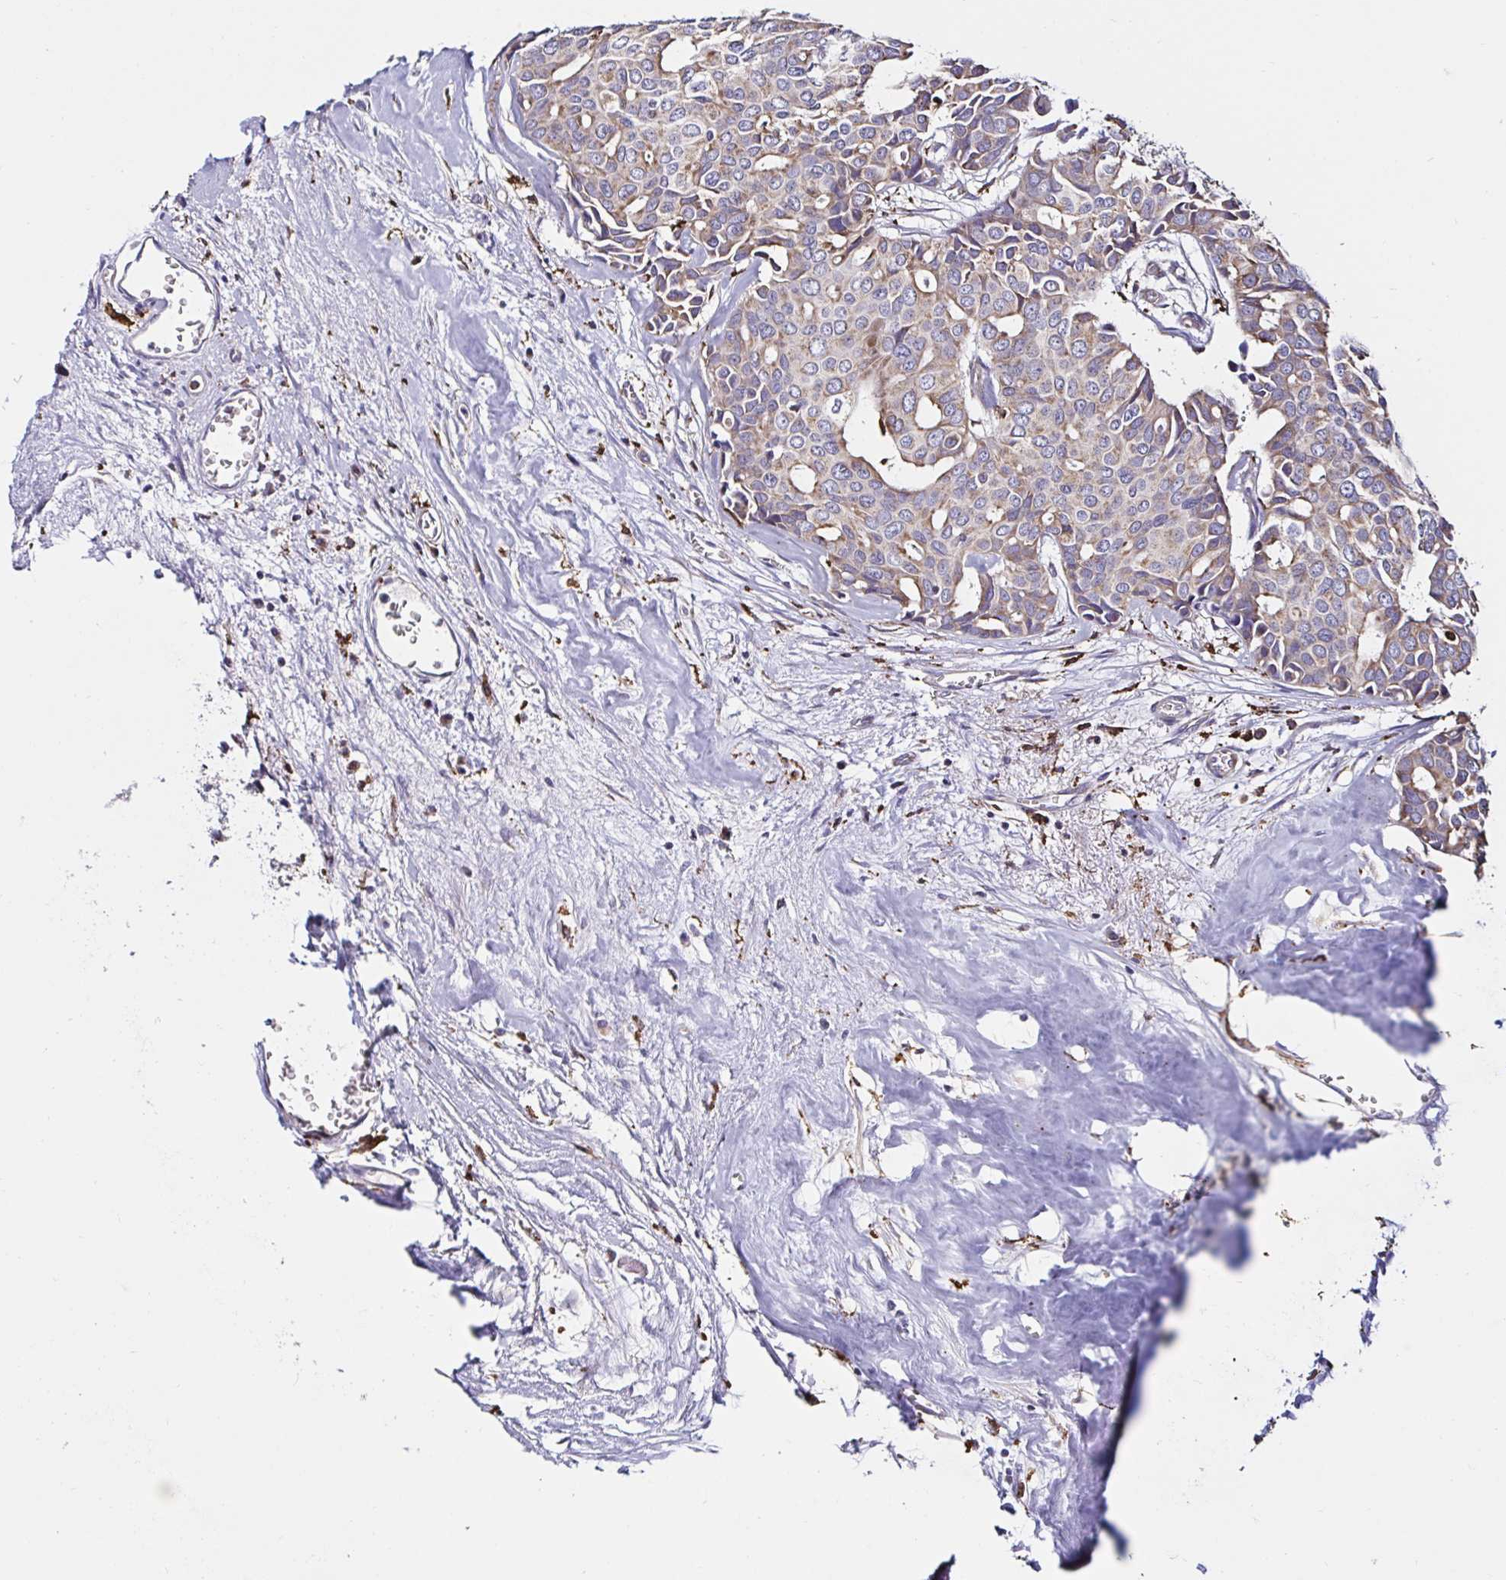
{"staining": {"intensity": "weak", "quantity": ">75%", "location": "cytoplasmic/membranous"}, "tissue": "breast cancer", "cell_type": "Tumor cells", "image_type": "cancer", "snomed": [{"axis": "morphology", "description": "Duct carcinoma"}, {"axis": "topography", "description": "Breast"}], "caption": "A high-resolution histopathology image shows immunohistochemistry staining of breast invasive ductal carcinoma, which shows weak cytoplasmic/membranous positivity in about >75% of tumor cells.", "gene": "MSR1", "patient": {"sex": "female", "age": 54}}